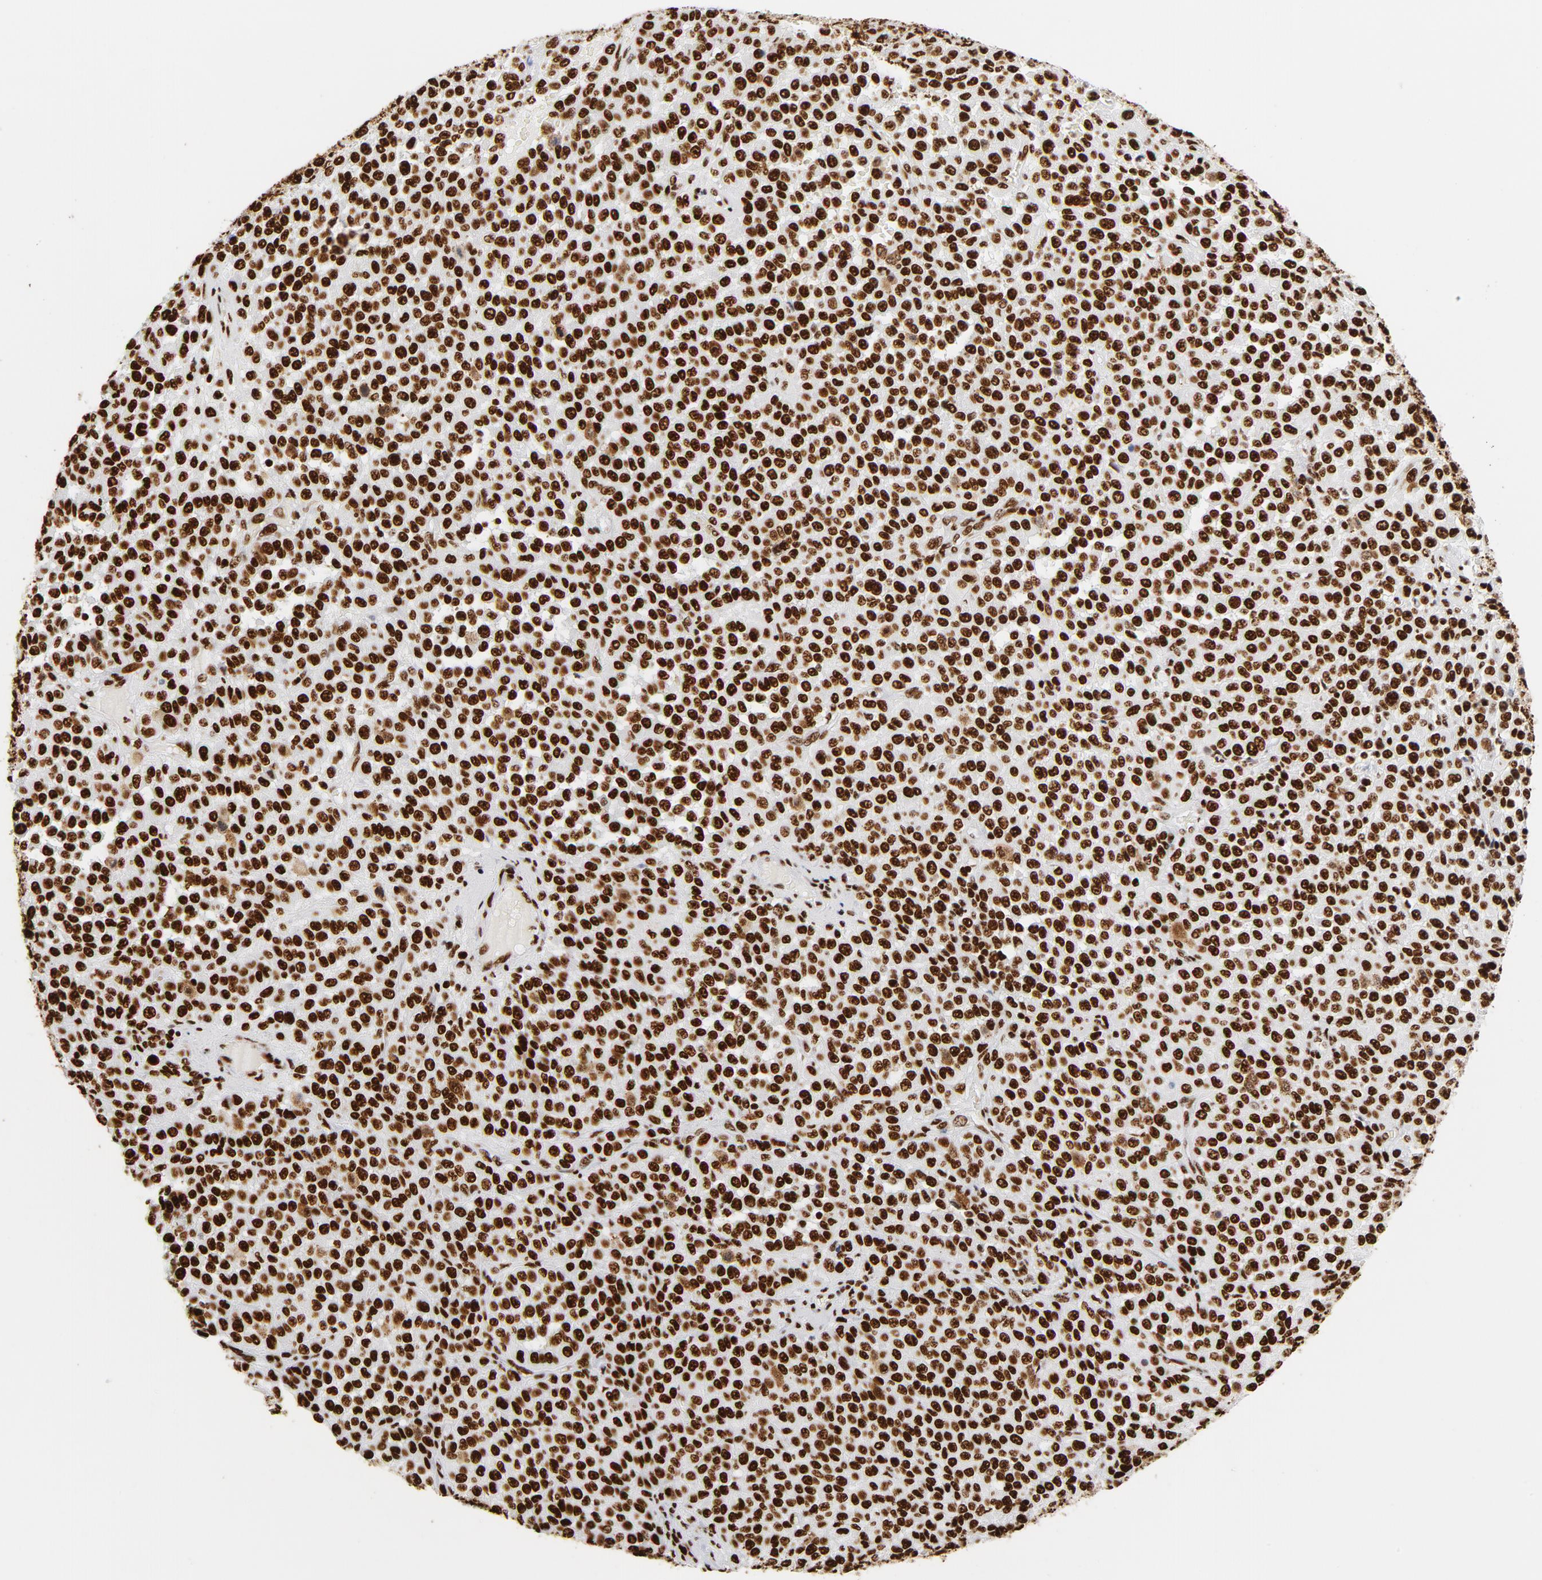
{"staining": {"intensity": "strong", "quantity": ">75%", "location": "nuclear"}, "tissue": "melanoma", "cell_type": "Tumor cells", "image_type": "cancer", "snomed": [{"axis": "morphology", "description": "Malignant melanoma, Metastatic site"}, {"axis": "topography", "description": "Pancreas"}], "caption": "DAB (3,3'-diaminobenzidine) immunohistochemical staining of human malignant melanoma (metastatic site) exhibits strong nuclear protein staining in approximately >75% of tumor cells. (DAB IHC with brightfield microscopy, high magnification).", "gene": "XRCC6", "patient": {"sex": "female", "age": 30}}